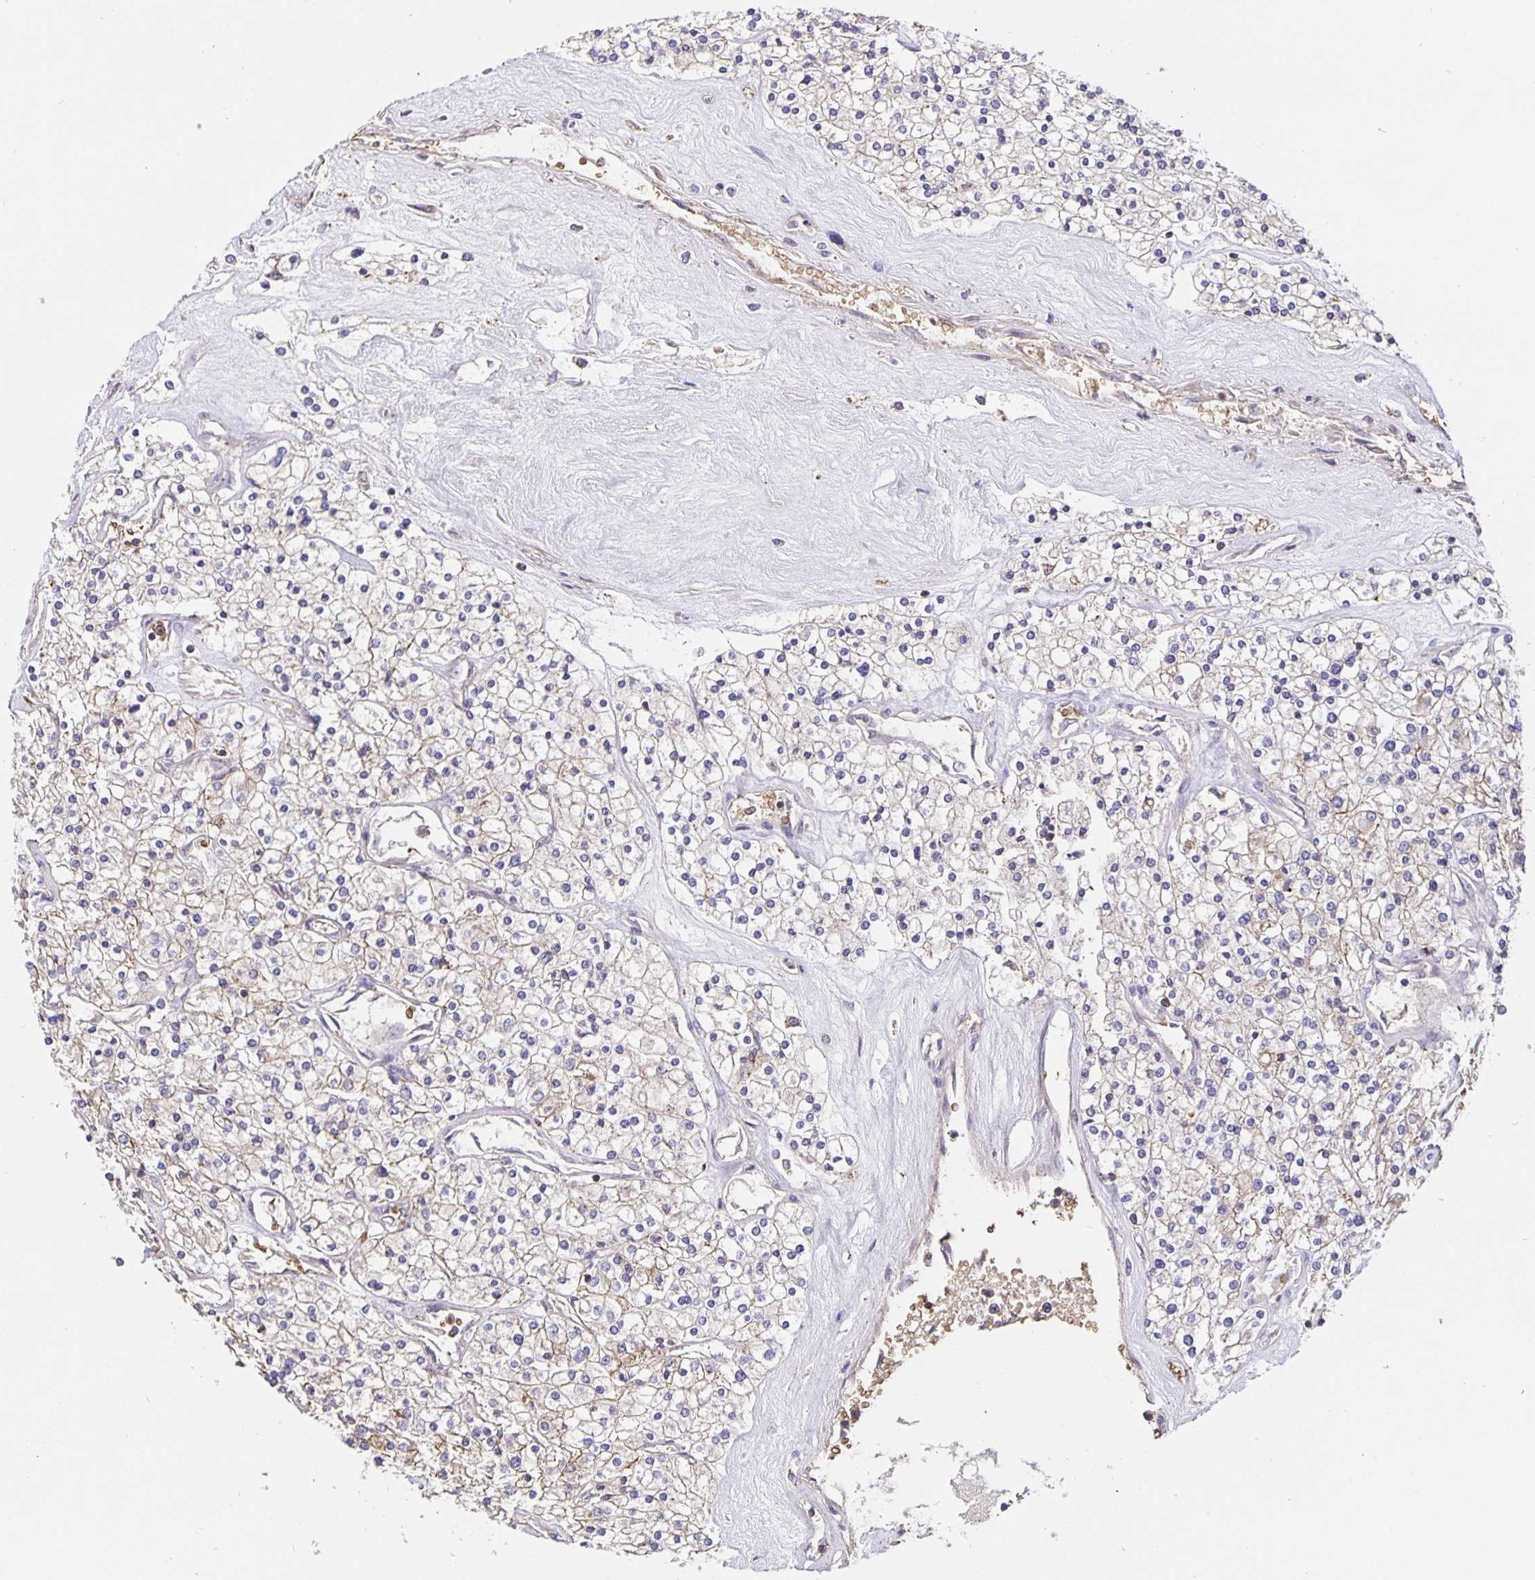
{"staining": {"intensity": "weak", "quantity": "<25%", "location": "cytoplasmic/membranous"}, "tissue": "renal cancer", "cell_type": "Tumor cells", "image_type": "cancer", "snomed": [{"axis": "morphology", "description": "Adenocarcinoma, NOS"}, {"axis": "topography", "description": "Kidney"}], "caption": "Immunohistochemical staining of adenocarcinoma (renal) exhibits no significant staining in tumor cells. The staining was performed using DAB (3,3'-diaminobenzidine) to visualize the protein expression in brown, while the nuclei were stained in blue with hematoxylin (Magnification: 20x).", "gene": "TMEM71", "patient": {"sex": "male", "age": 80}}